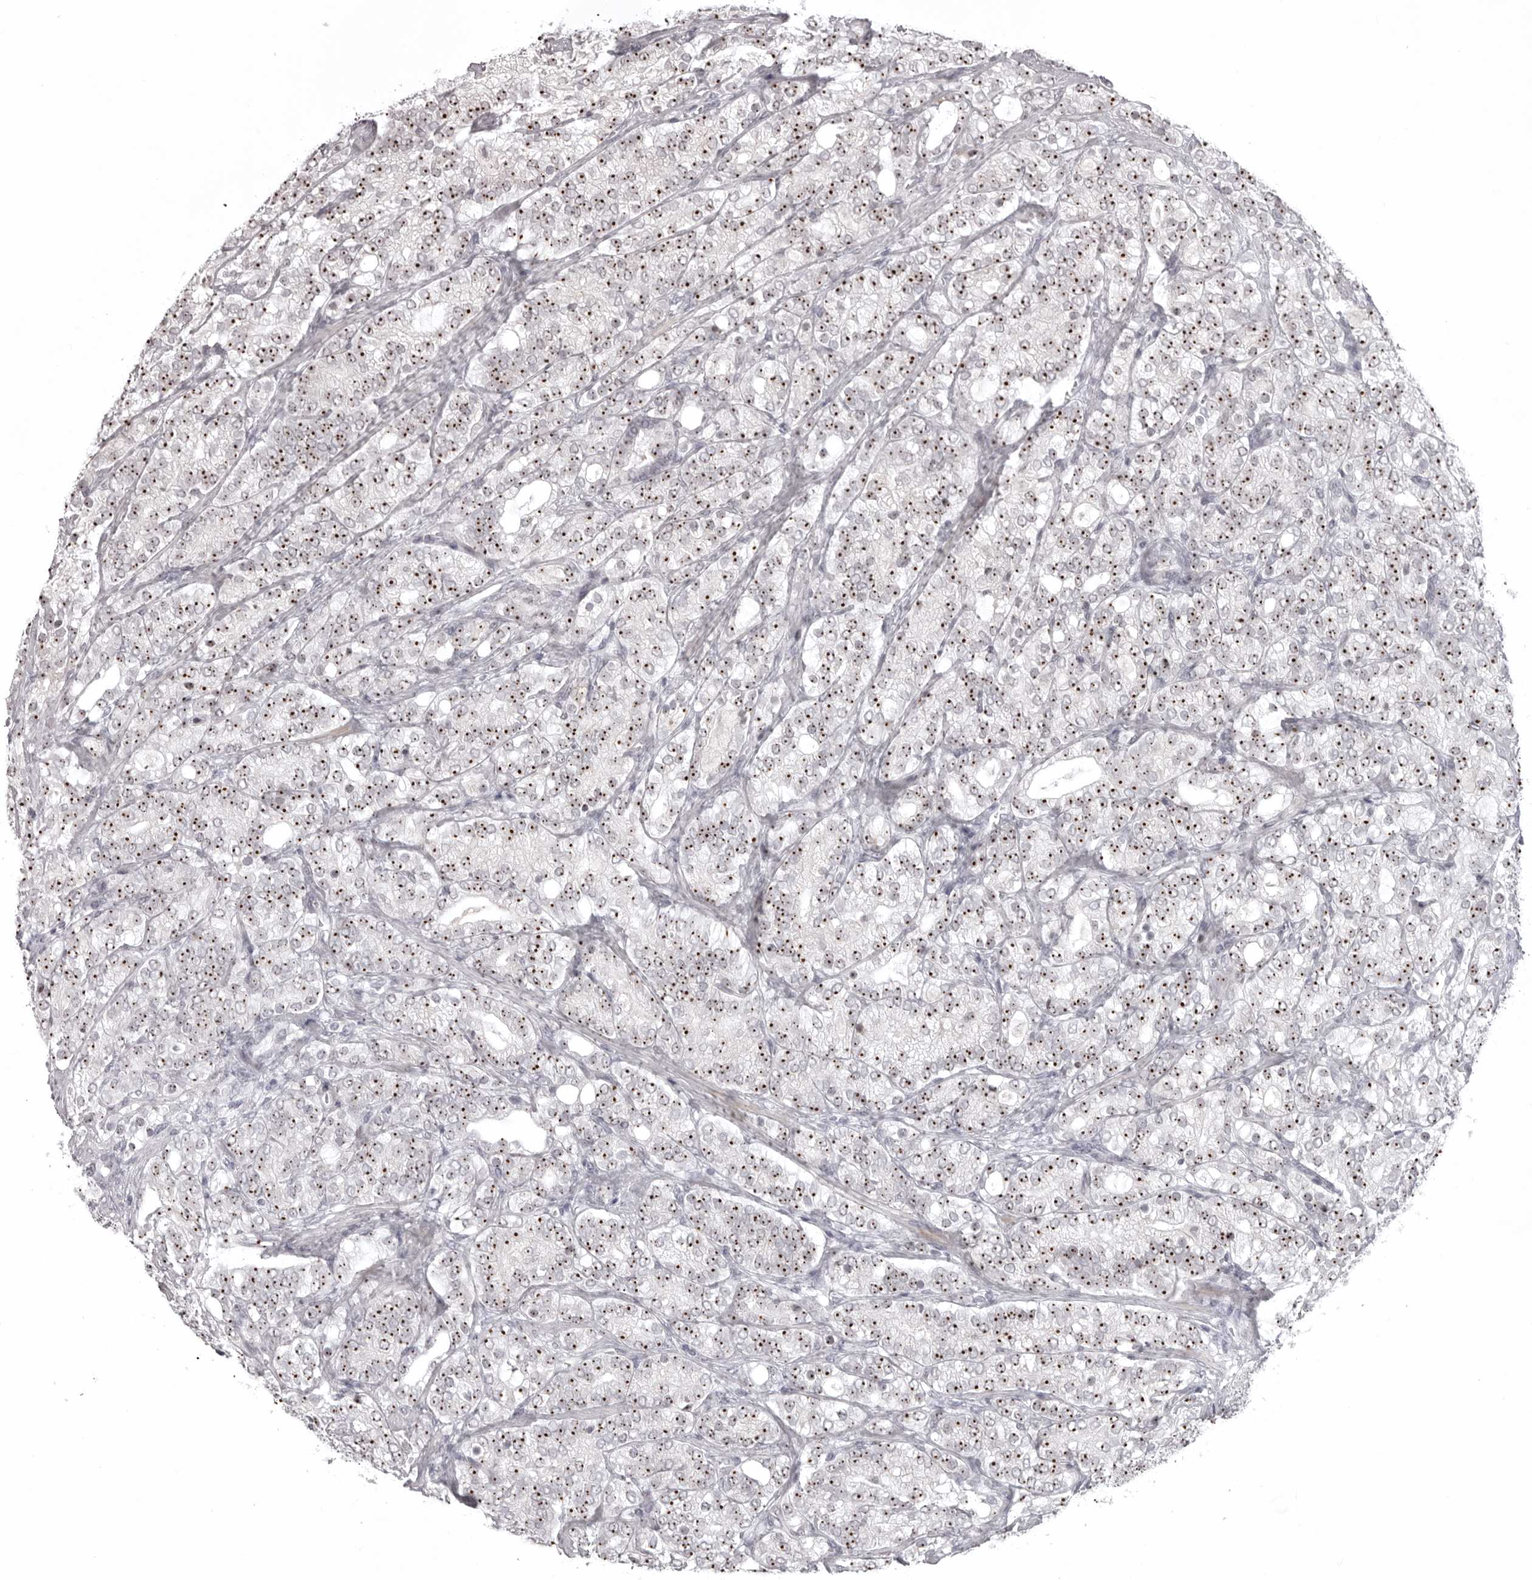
{"staining": {"intensity": "strong", "quantity": ">75%", "location": "nuclear"}, "tissue": "prostate cancer", "cell_type": "Tumor cells", "image_type": "cancer", "snomed": [{"axis": "morphology", "description": "Adenocarcinoma, High grade"}, {"axis": "topography", "description": "Prostate"}], "caption": "Immunohistochemistry (IHC) (DAB) staining of human prostate adenocarcinoma (high-grade) exhibits strong nuclear protein expression in about >75% of tumor cells. (DAB = brown stain, brightfield microscopy at high magnification).", "gene": "HELZ", "patient": {"sex": "male", "age": 57}}